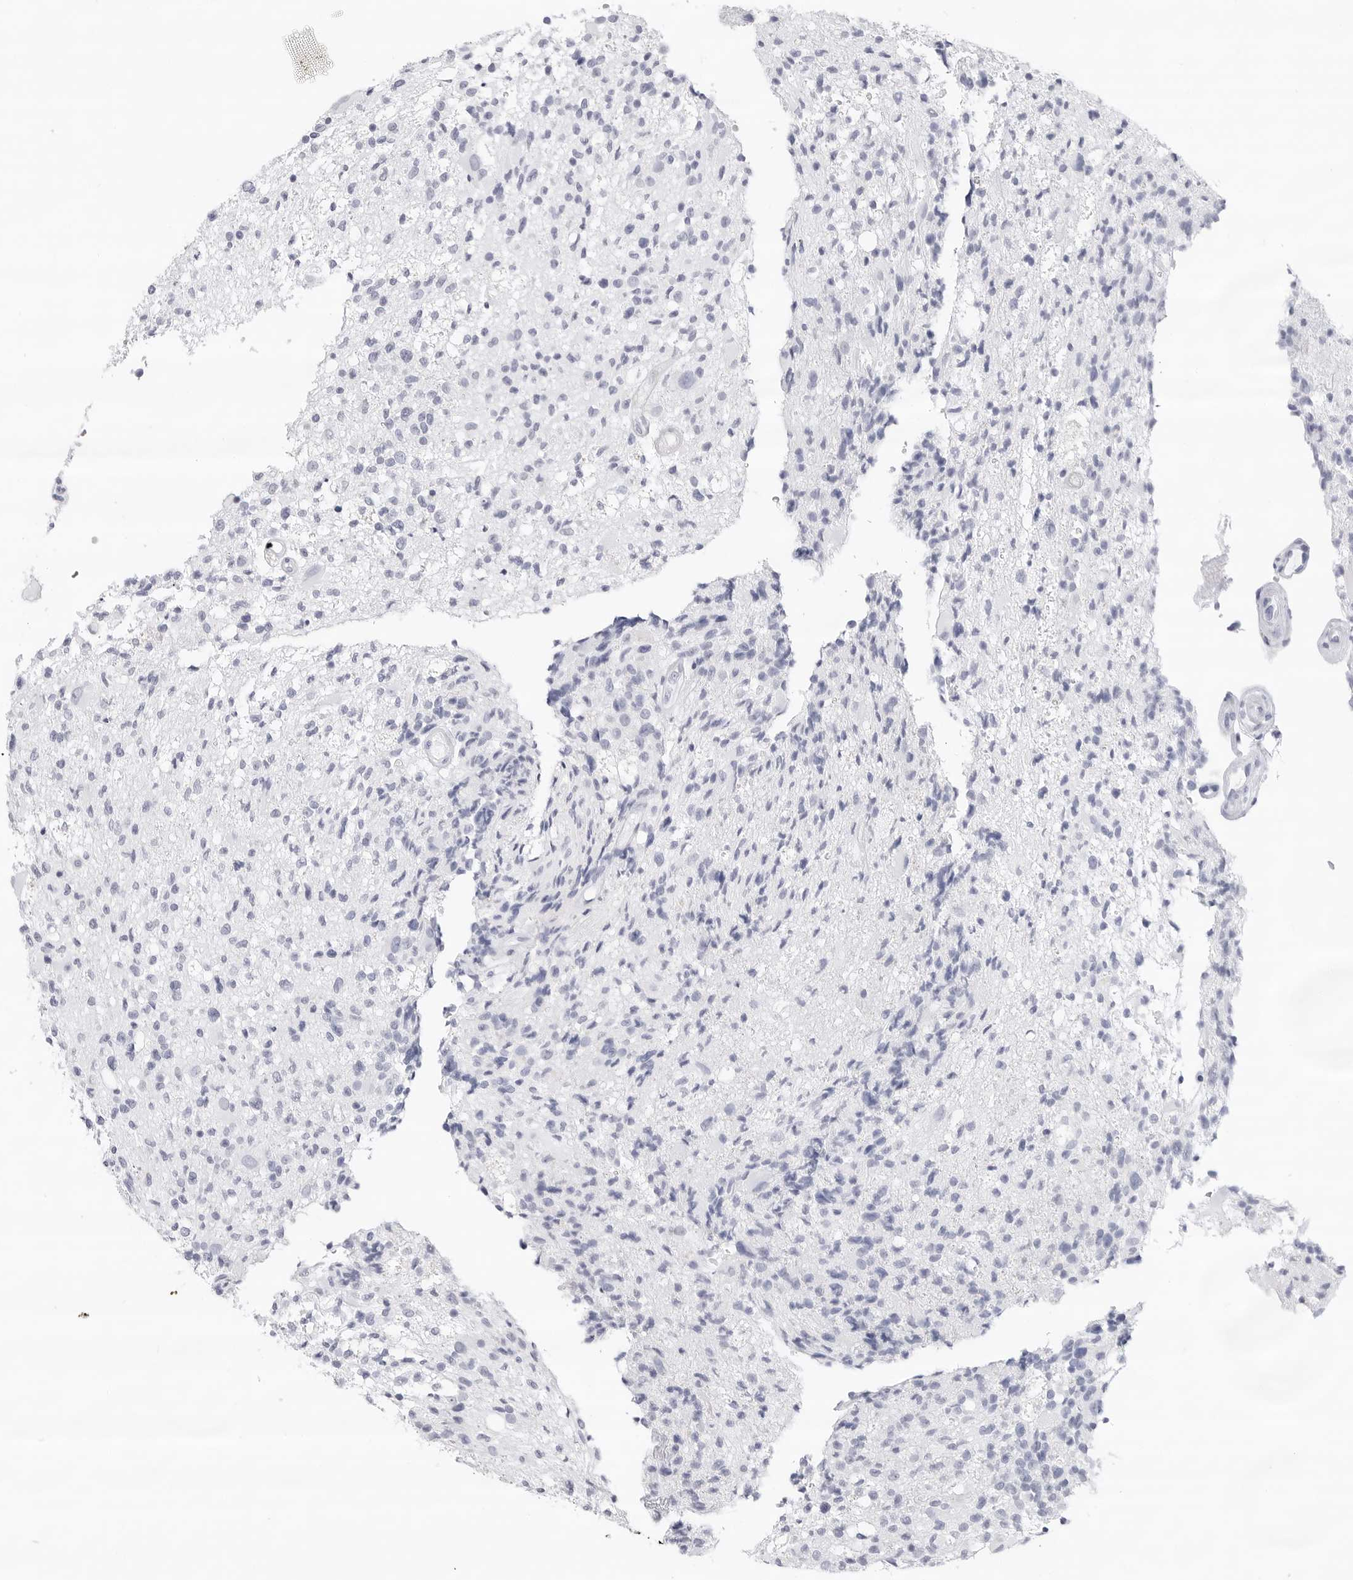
{"staining": {"intensity": "negative", "quantity": "none", "location": "none"}, "tissue": "glioma", "cell_type": "Tumor cells", "image_type": "cancer", "snomed": [{"axis": "morphology", "description": "Glioma, malignant, High grade"}, {"axis": "morphology", "description": "Glioblastoma, NOS"}, {"axis": "topography", "description": "Brain"}], "caption": "Tumor cells show no significant positivity in glioma.", "gene": "SLC19A1", "patient": {"sex": "male", "age": 60}}